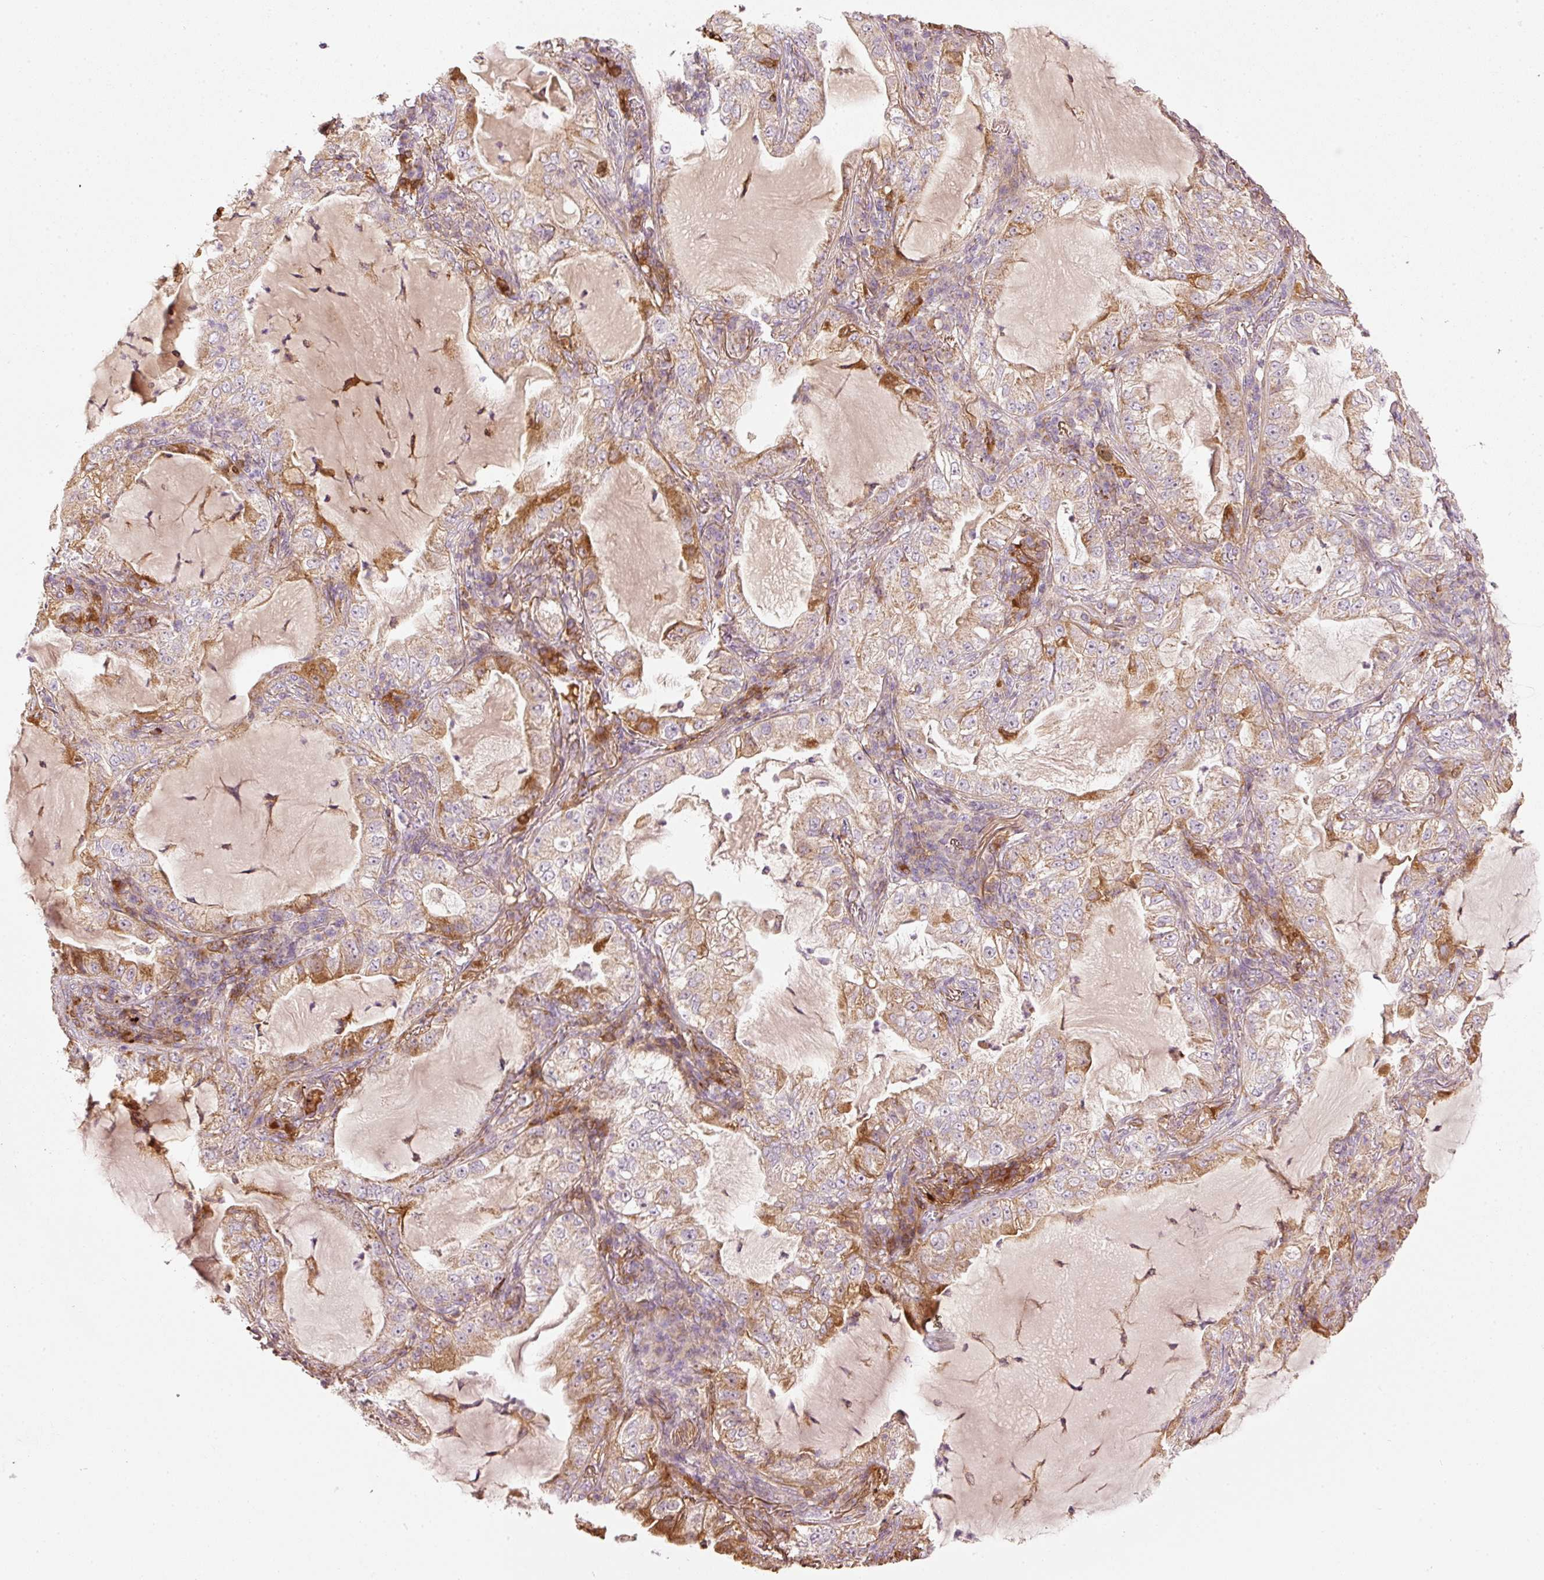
{"staining": {"intensity": "weak", "quantity": "25%-75%", "location": "cytoplasmic/membranous"}, "tissue": "lung cancer", "cell_type": "Tumor cells", "image_type": "cancer", "snomed": [{"axis": "morphology", "description": "Adenocarcinoma, NOS"}, {"axis": "topography", "description": "Lung"}], "caption": "Lung cancer stained for a protein shows weak cytoplasmic/membranous positivity in tumor cells.", "gene": "SERPING1", "patient": {"sex": "female", "age": 73}}